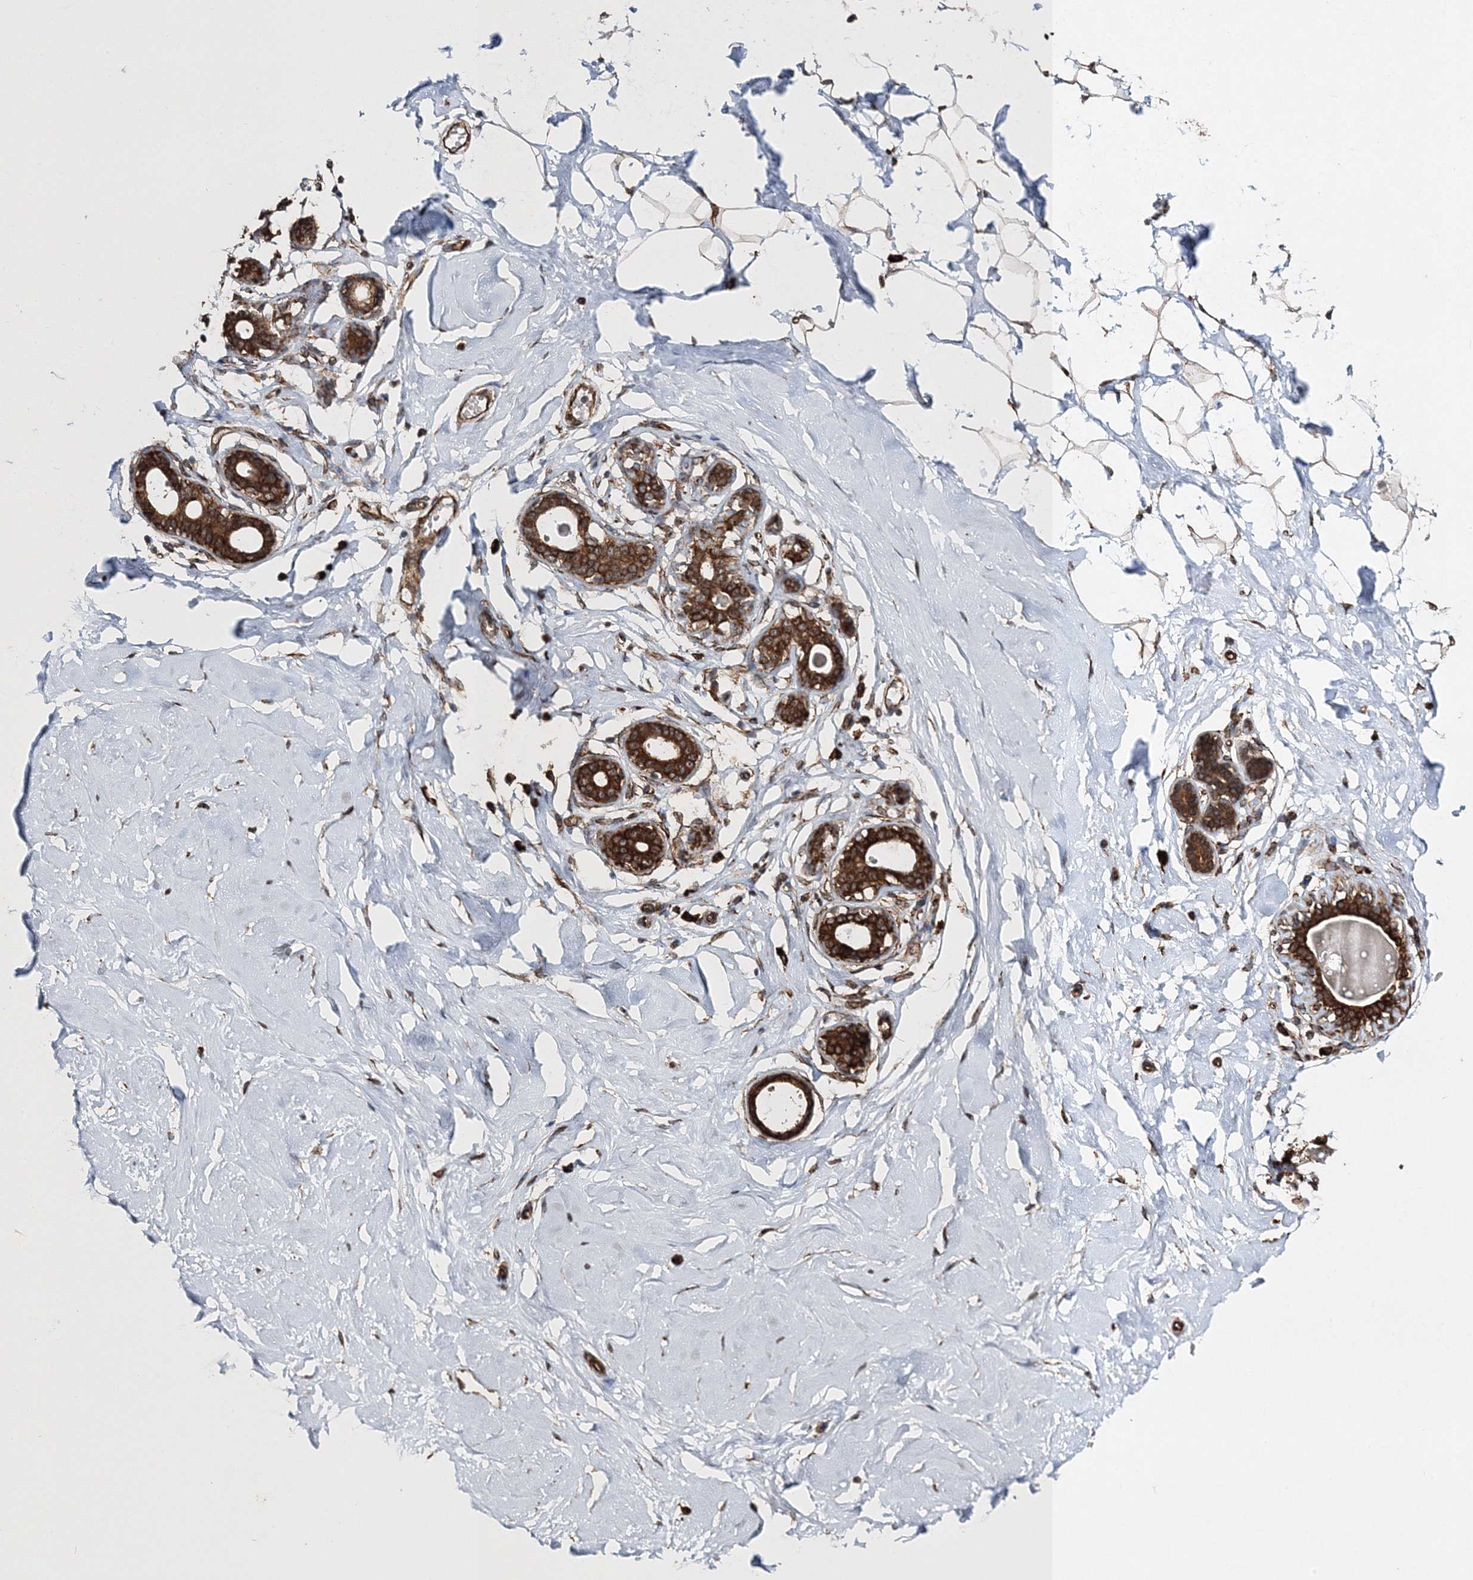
{"staining": {"intensity": "moderate", "quantity": "25%-75%", "location": "cytoplasmic/membranous"}, "tissue": "breast", "cell_type": "Adipocytes", "image_type": "normal", "snomed": [{"axis": "morphology", "description": "Normal tissue, NOS"}, {"axis": "morphology", "description": "Adenoma, NOS"}, {"axis": "topography", "description": "Breast"}], "caption": "Unremarkable breast was stained to show a protein in brown. There is medium levels of moderate cytoplasmic/membranous expression in about 25%-75% of adipocytes. Immunohistochemistry (ihc) stains the protein in brown and the nuclei are stained blue.", "gene": "SCRN3", "patient": {"sex": "female", "age": 23}}